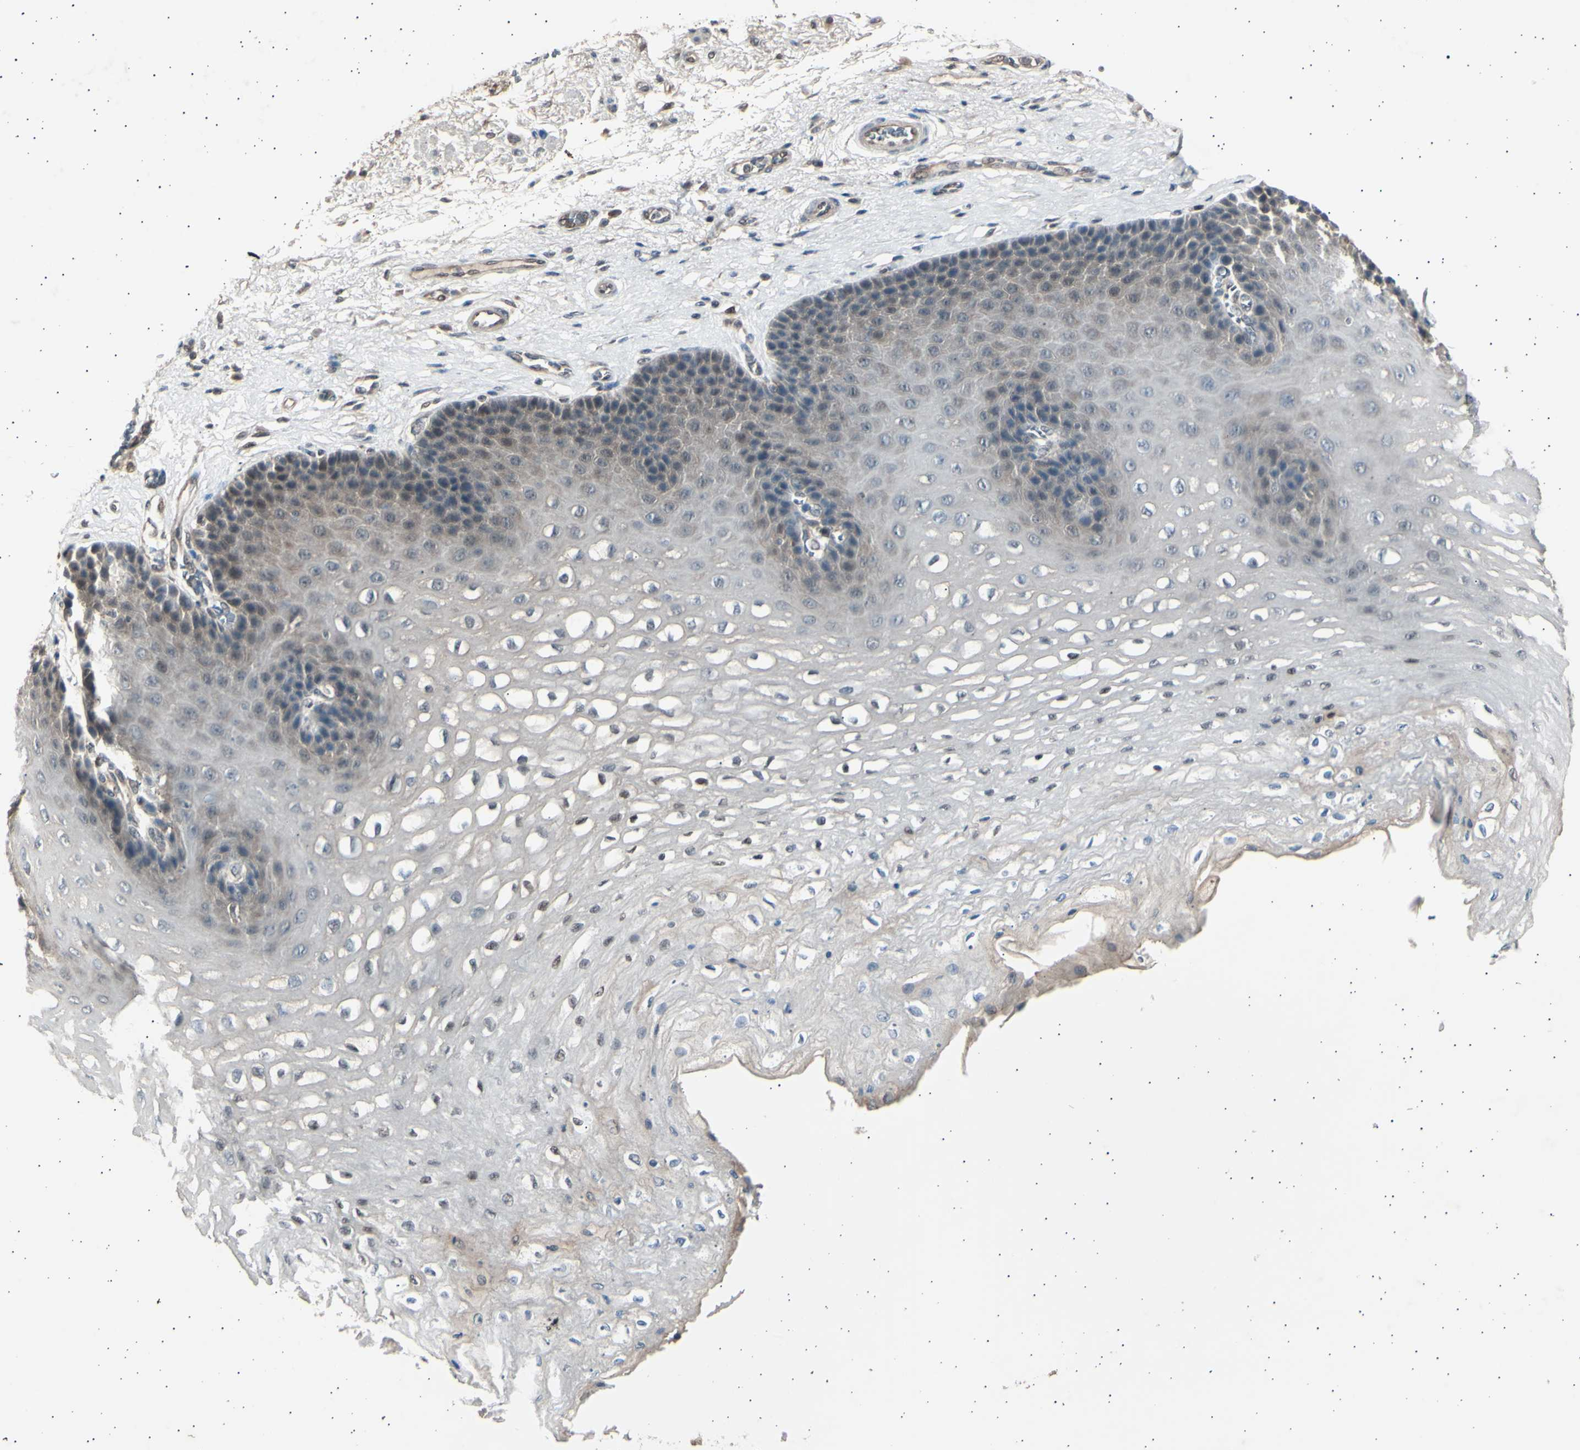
{"staining": {"intensity": "weak", "quantity": "25%-75%", "location": "cytoplasmic/membranous"}, "tissue": "esophagus", "cell_type": "Squamous epithelial cells", "image_type": "normal", "snomed": [{"axis": "morphology", "description": "Normal tissue, NOS"}, {"axis": "topography", "description": "Esophagus"}], "caption": "Immunohistochemistry photomicrograph of benign esophagus: esophagus stained using immunohistochemistry (IHC) shows low levels of weak protein expression localized specifically in the cytoplasmic/membranous of squamous epithelial cells, appearing as a cytoplasmic/membranous brown color.", "gene": "PSMD5", "patient": {"sex": "female", "age": 72}}